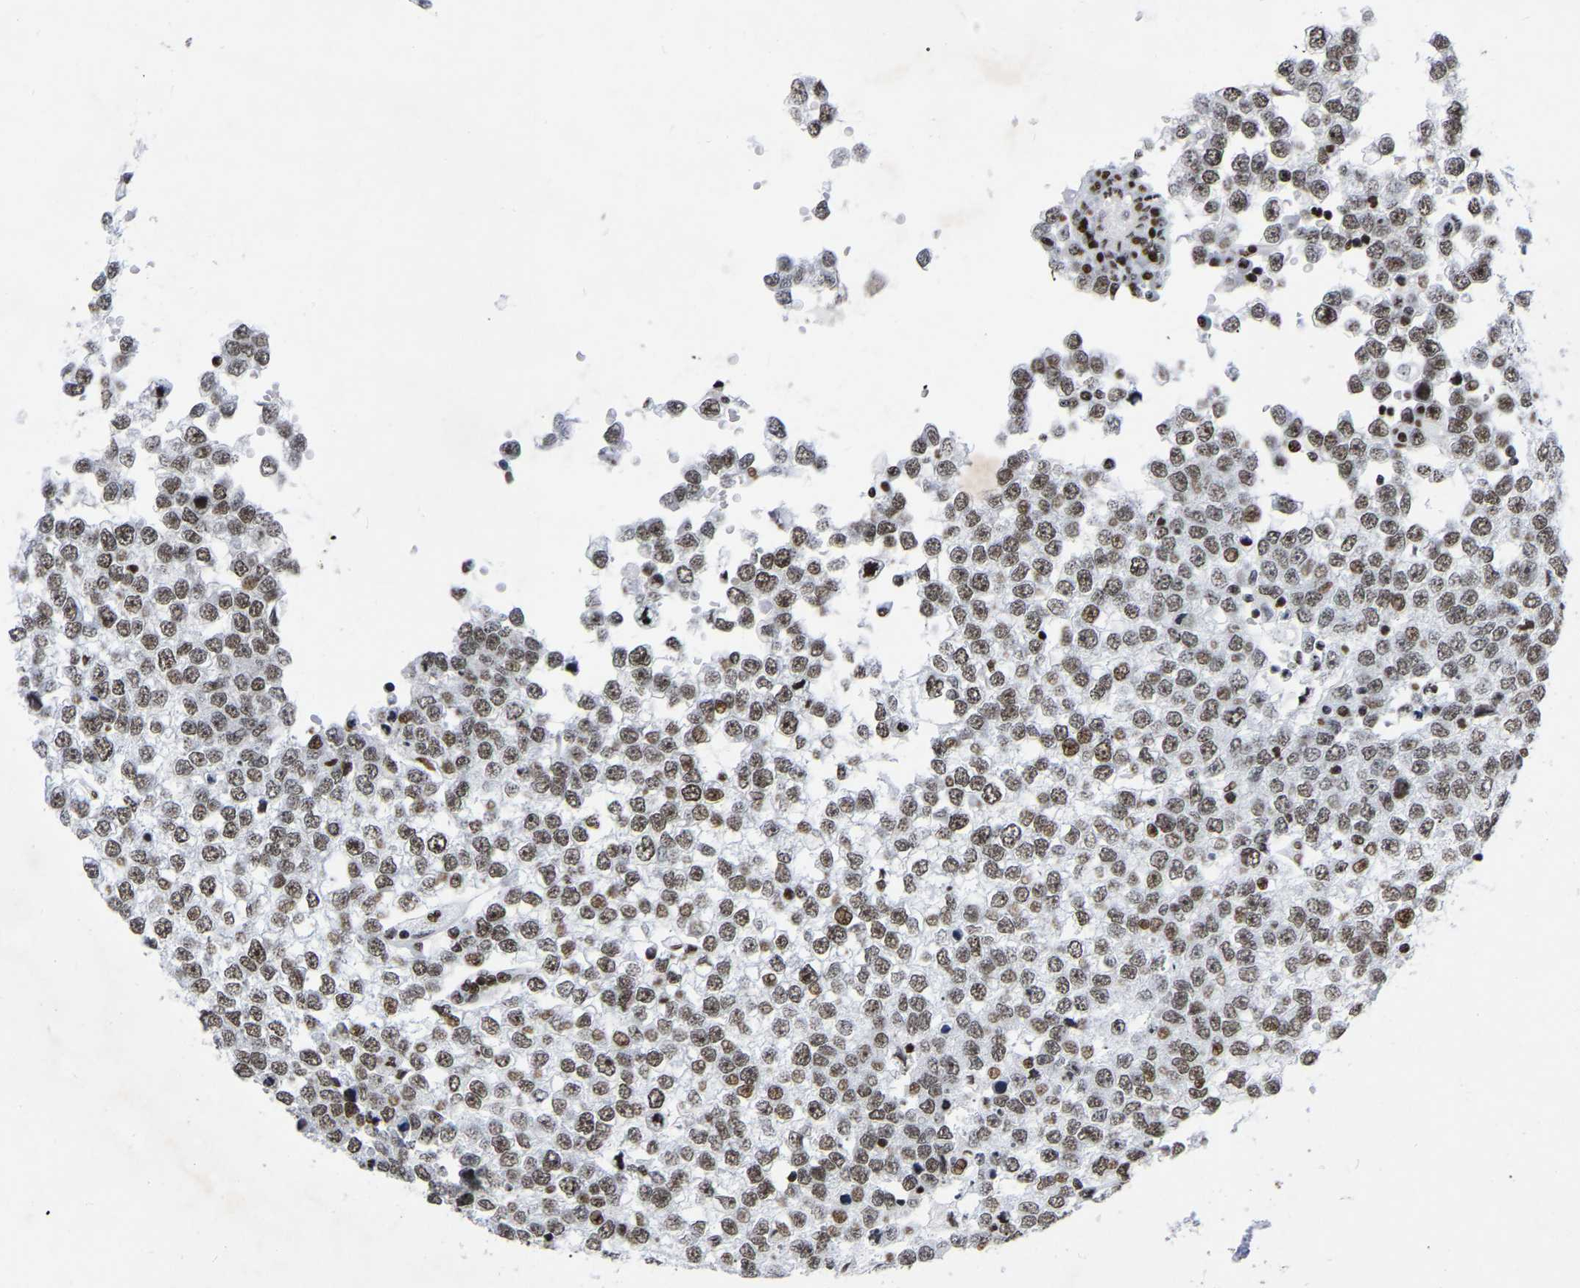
{"staining": {"intensity": "moderate", "quantity": ">75%", "location": "nuclear"}, "tissue": "testis cancer", "cell_type": "Tumor cells", "image_type": "cancer", "snomed": [{"axis": "morphology", "description": "Seminoma, NOS"}, {"axis": "topography", "description": "Testis"}], "caption": "Approximately >75% of tumor cells in testis cancer (seminoma) display moderate nuclear protein expression as visualized by brown immunohistochemical staining.", "gene": "PRCC", "patient": {"sex": "male", "age": 65}}